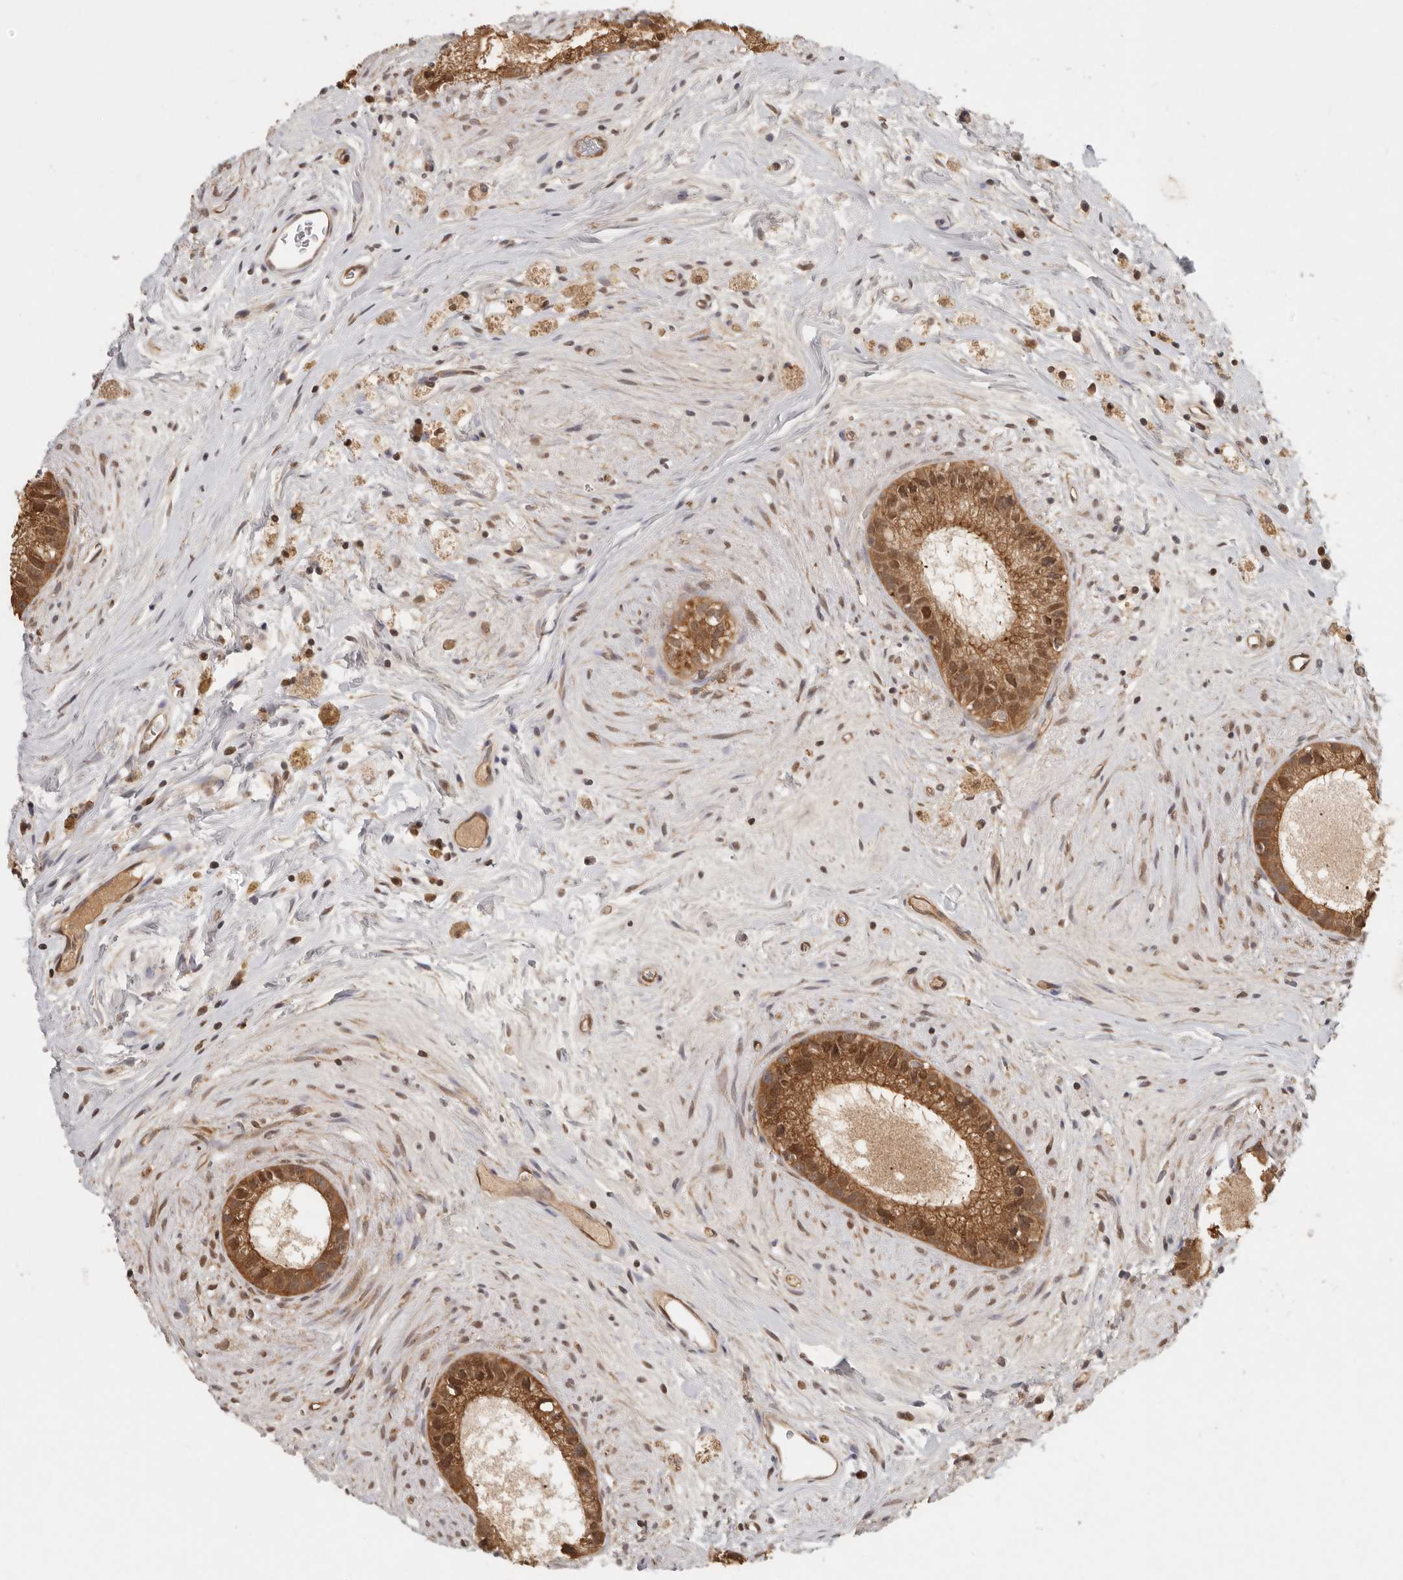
{"staining": {"intensity": "strong", "quantity": ">75%", "location": "cytoplasmic/membranous,nuclear"}, "tissue": "epididymis", "cell_type": "Glandular cells", "image_type": "normal", "snomed": [{"axis": "morphology", "description": "Normal tissue, NOS"}, {"axis": "topography", "description": "Epididymis"}], "caption": "Glandular cells display high levels of strong cytoplasmic/membranous,nuclear expression in about >75% of cells in unremarkable human epididymis. (DAB IHC with brightfield microscopy, high magnification).", "gene": "PSMA5", "patient": {"sex": "male", "age": 80}}